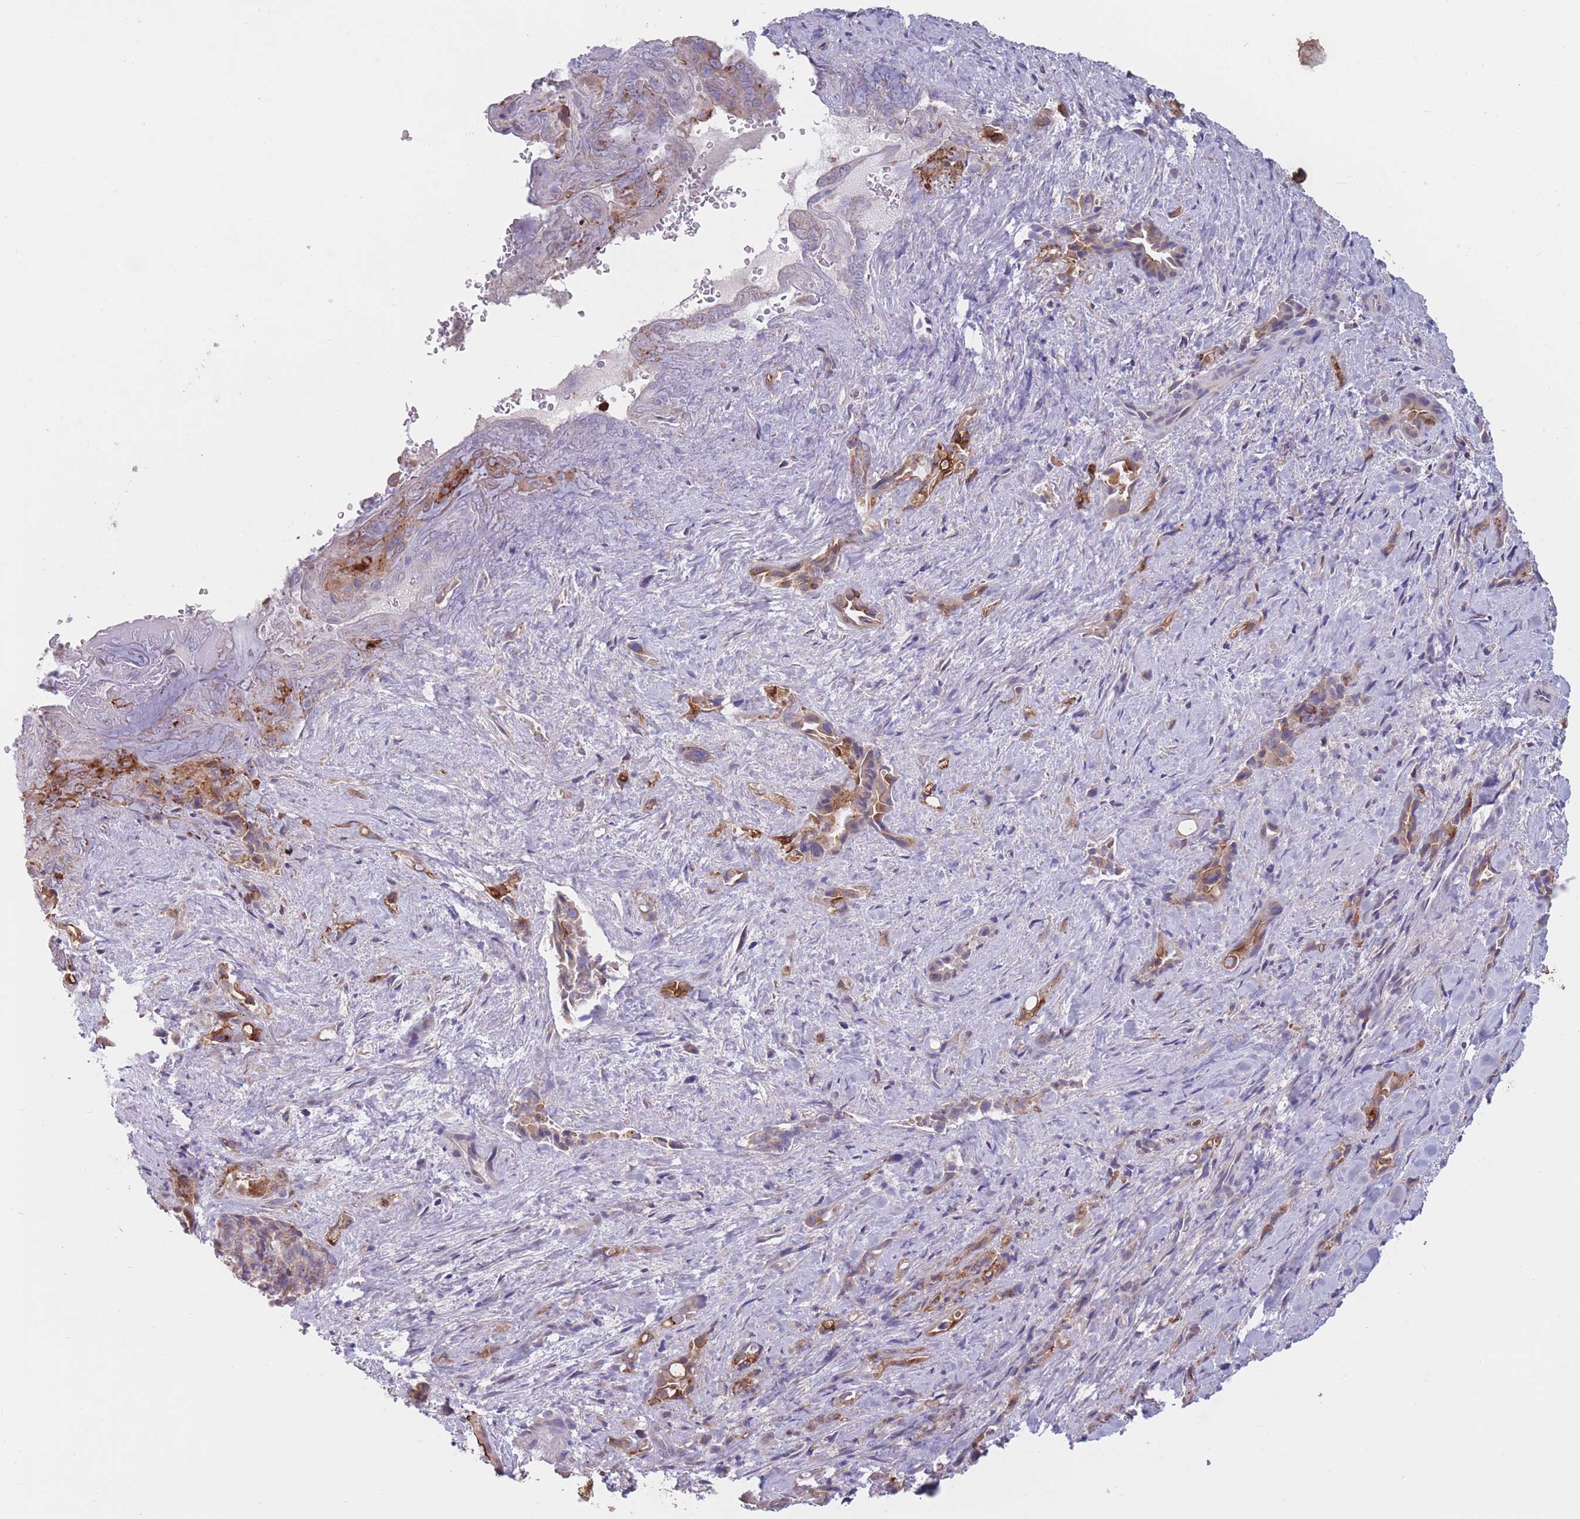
{"staining": {"intensity": "weak", "quantity": ">75%", "location": "cytoplasmic/membranous"}, "tissue": "liver cancer", "cell_type": "Tumor cells", "image_type": "cancer", "snomed": [{"axis": "morphology", "description": "Cholangiocarcinoma"}, {"axis": "topography", "description": "Liver"}], "caption": "IHC of human liver cholangiocarcinoma displays low levels of weak cytoplasmic/membranous staining in approximately >75% of tumor cells.", "gene": "COL27A1", "patient": {"sex": "female", "age": 68}}